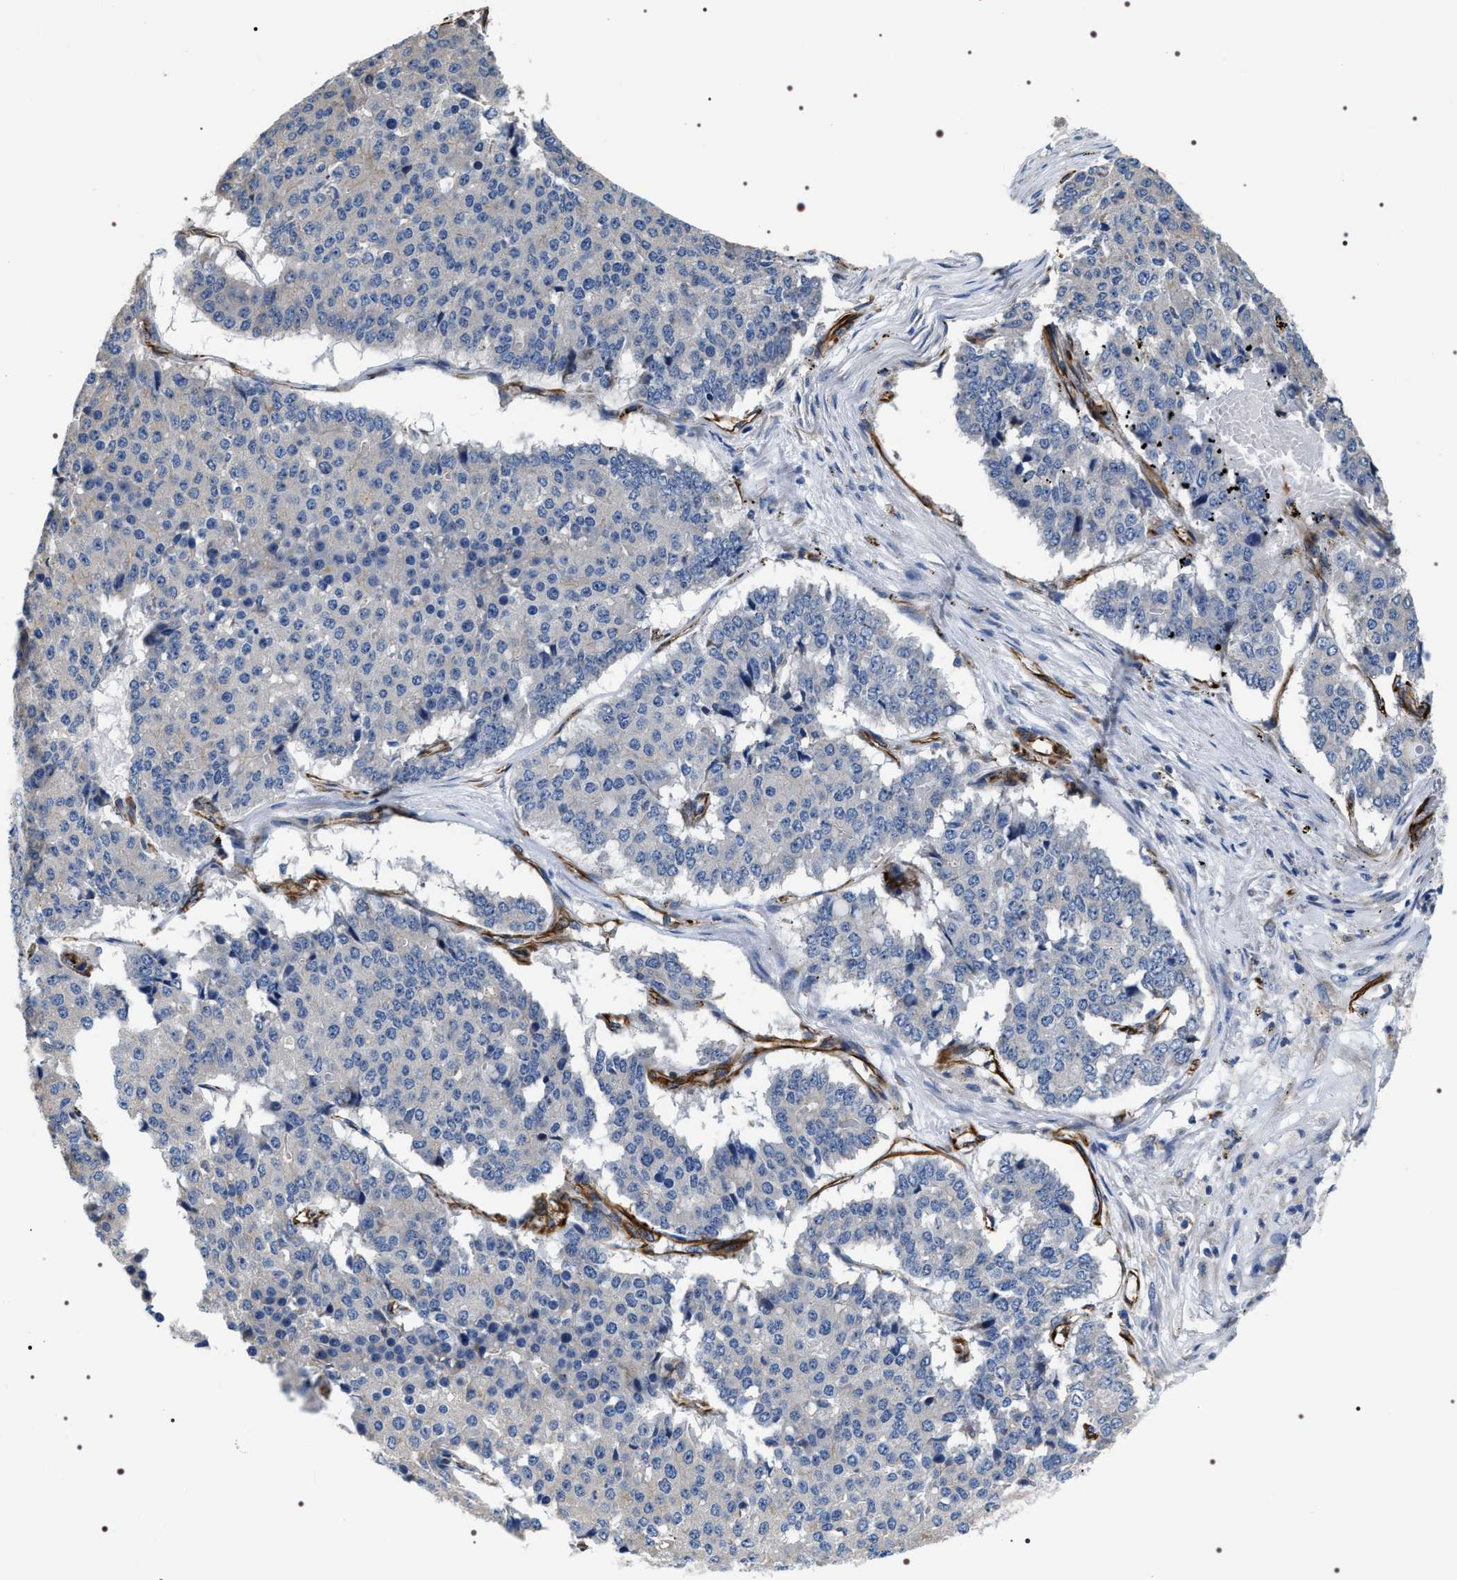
{"staining": {"intensity": "negative", "quantity": "none", "location": "none"}, "tissue": "pancreatic cancer", "cell_type": "Tumor cells", "image_type": "cancer", "snomed": [{"axis": "morphology", "description": "Adenocarcinoma, NOS"}, {"axis": "topography", "description": "Pancreas"}], "caption": "Pancreatic cancer (adenocarcinoma) was stained to show a protein in brown. There is no significant expression in tumor cells.", "gene": "PKD1L1", "patient": {"sex": "male", "age": 50}}